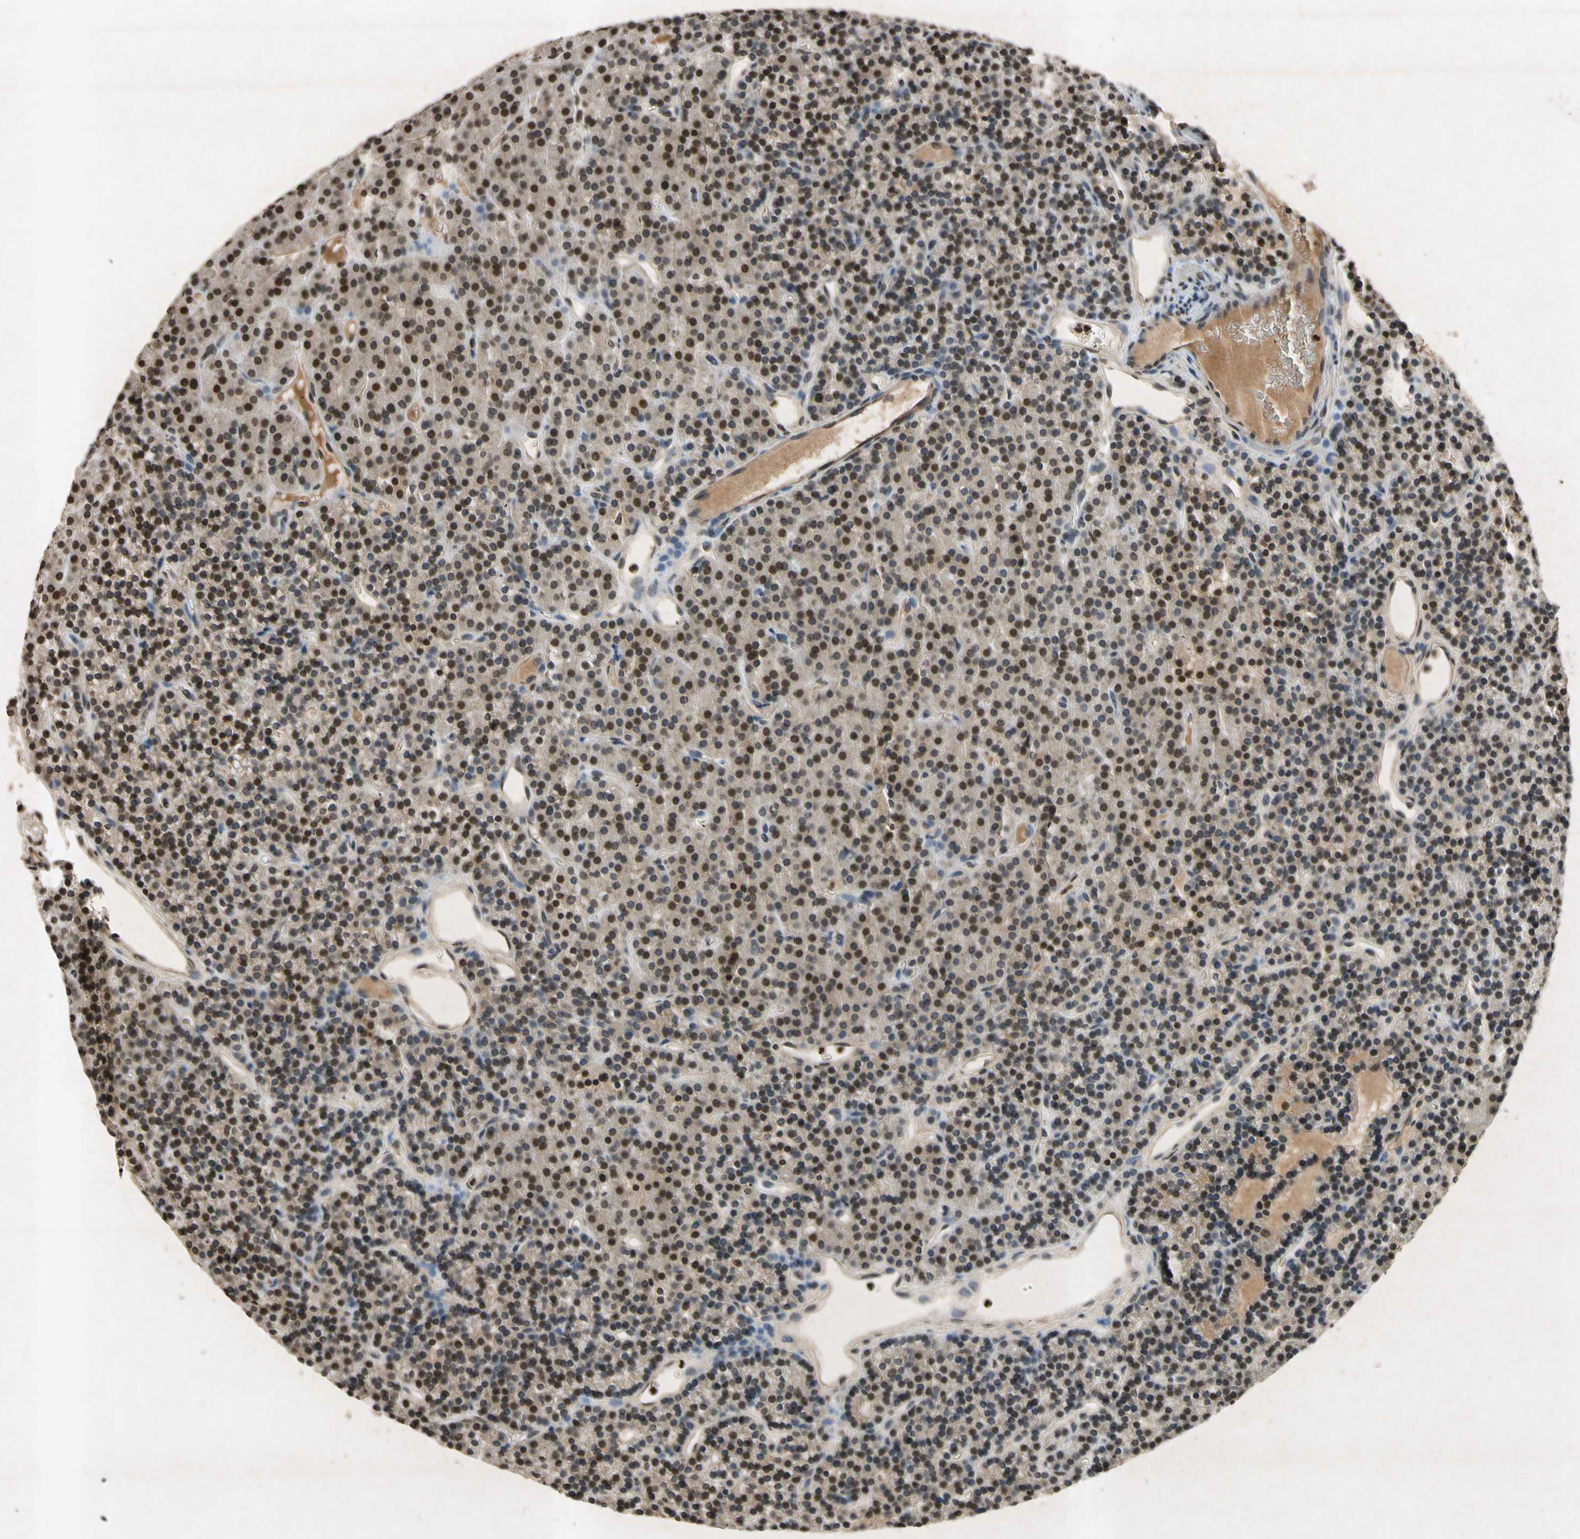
{"staining": {"intensity": "moderate", "quantity": ">75%", "location": "nuclear"}, "tissue": "parathyroid gland", "cell_type": "Glandular cells", "image_type": "normal", "snomed": [{"axis": "morphology", "description": "Normal tissue, NOS"}, {"axis": "morphology", "description": "Hyperplasia, NOS"}, {"axis": "topography", "description": "Parathyroid gland"}], "caption": "The histopathology image demonstrates a brown stain indicating the presence of a protein in the nuclear of glandular cells in parathyroid gland.", "gene": "HOXB3", "patient": {"sex": "male", "age": 44}}